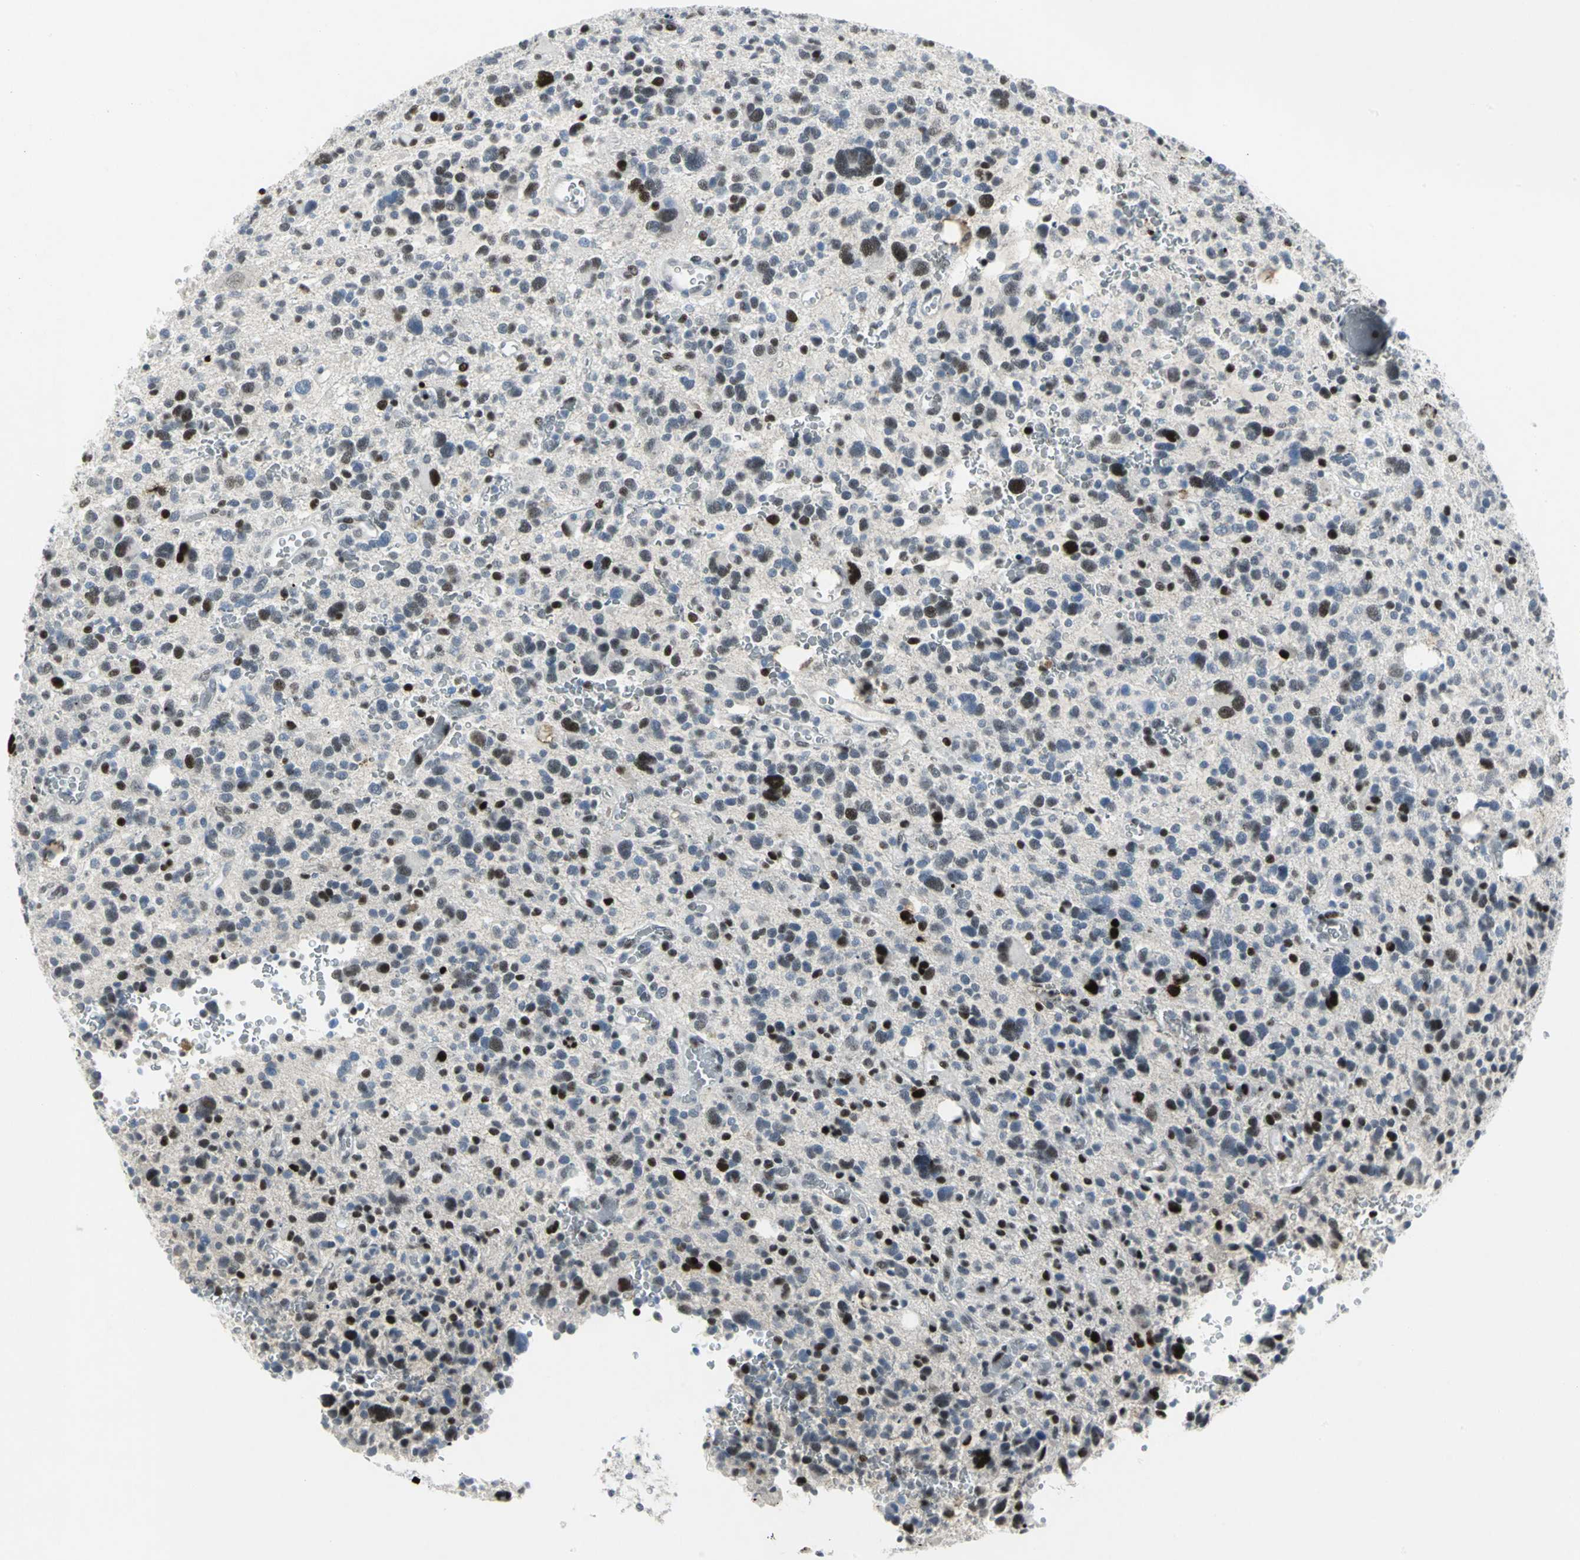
{"staining": {"intensity": "strong", "quantity": "<25%", "location": "nuclear"}, "tissue": "glioma", "cell_type": "Tumor cells", "image_type": "cancer", "snomed": [{"axis": "morphology", "description": "Glioma, malignant, High grade"}, {"axis": "topography", "description": "Brain"}], "caption": "The histopathology image displays immunohistochemical staining of glioma. There is strong nuclear expression is present in approximately <25% of tumor cells.", "gene": "RPA1", "patient": {"sex": "male", "age": 48}}